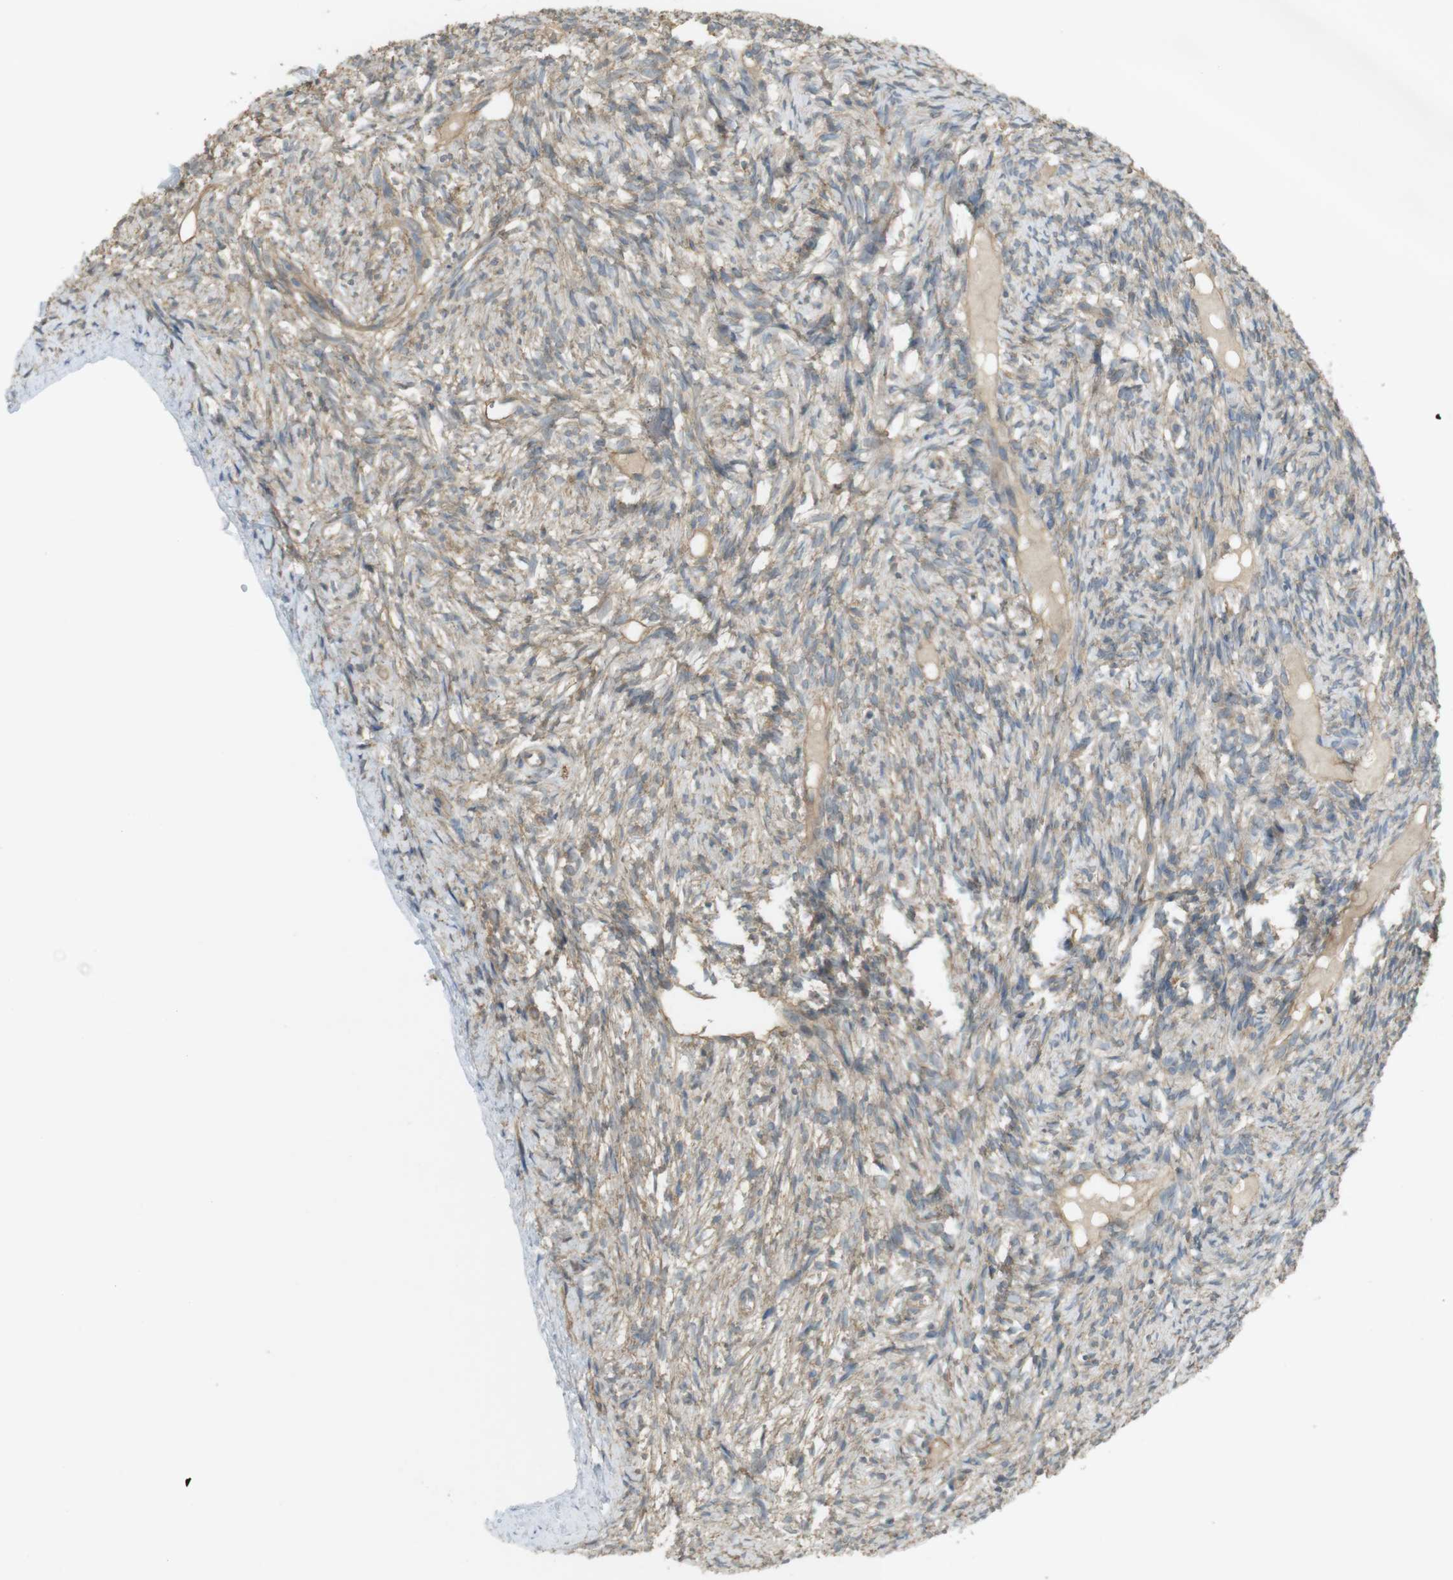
{"staining": {"intensity": "moderate", "quantity": ">75%", "location": "cytoplasmic/membranous"}, "tissue": "ovary", "cell_type": "Follicle cells", "image_type": "normal", "snomed": [{"axis": "morphology", "description": "Normal tissue, NOS"}, {"axis": "topography", "description": "Ovary"}], "caption": "The photomicrograph reveals staining of unremarkable ovary, revealing moderate cytoplasmic/membranous protein positivity (brown color) within follicle cells.", "gene": "ZDHHC20", "patient": {"sex": "female", "age": 33}}